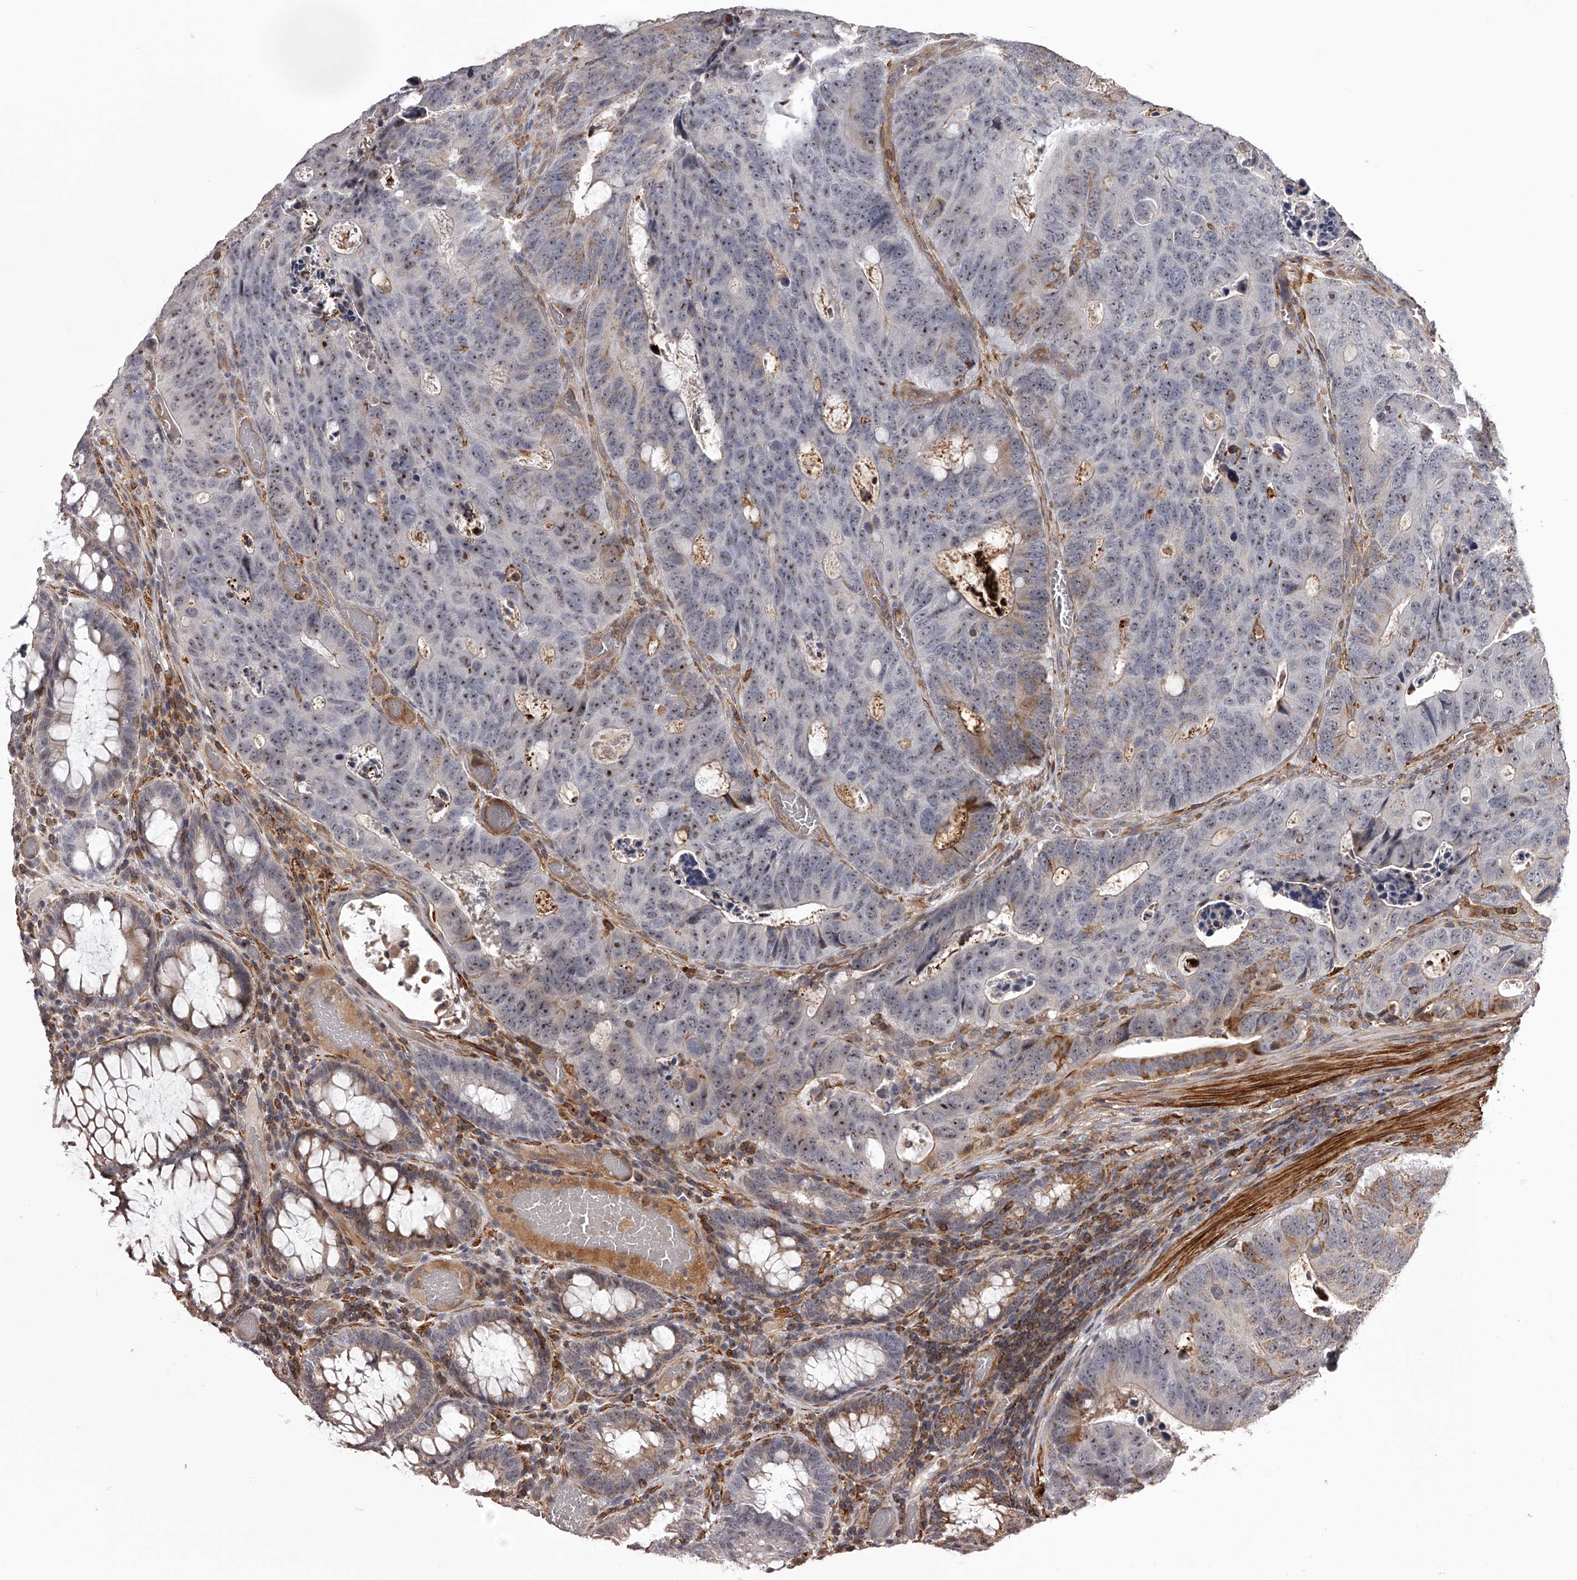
{"staining": {"intensity": "moderate", "quantity": "25%-75%", "location": "cytoplasmic/membranous,nuclear"}, "tissue": "colorectal cancer", "cell_type": "Tumor cells", "image_type": "cancer", "snomed": [{"axis": "morphology", "description": "Adenocarcinoma, NOS"}, {"axis": "topography", "description": "Colon"}], "caption": "High-magnification brightfield microscopy of colorectal adenocarcinoma stained with DAB (brown) and counterstained with hematoxylin (blue). tumor cells exhibit moderate cytoplasmic/membranous and nuclear positivity is identified in approximately25%-75% of cells.", "gene": "RRP36", "patient": {"sex": "male", "age": 87}}